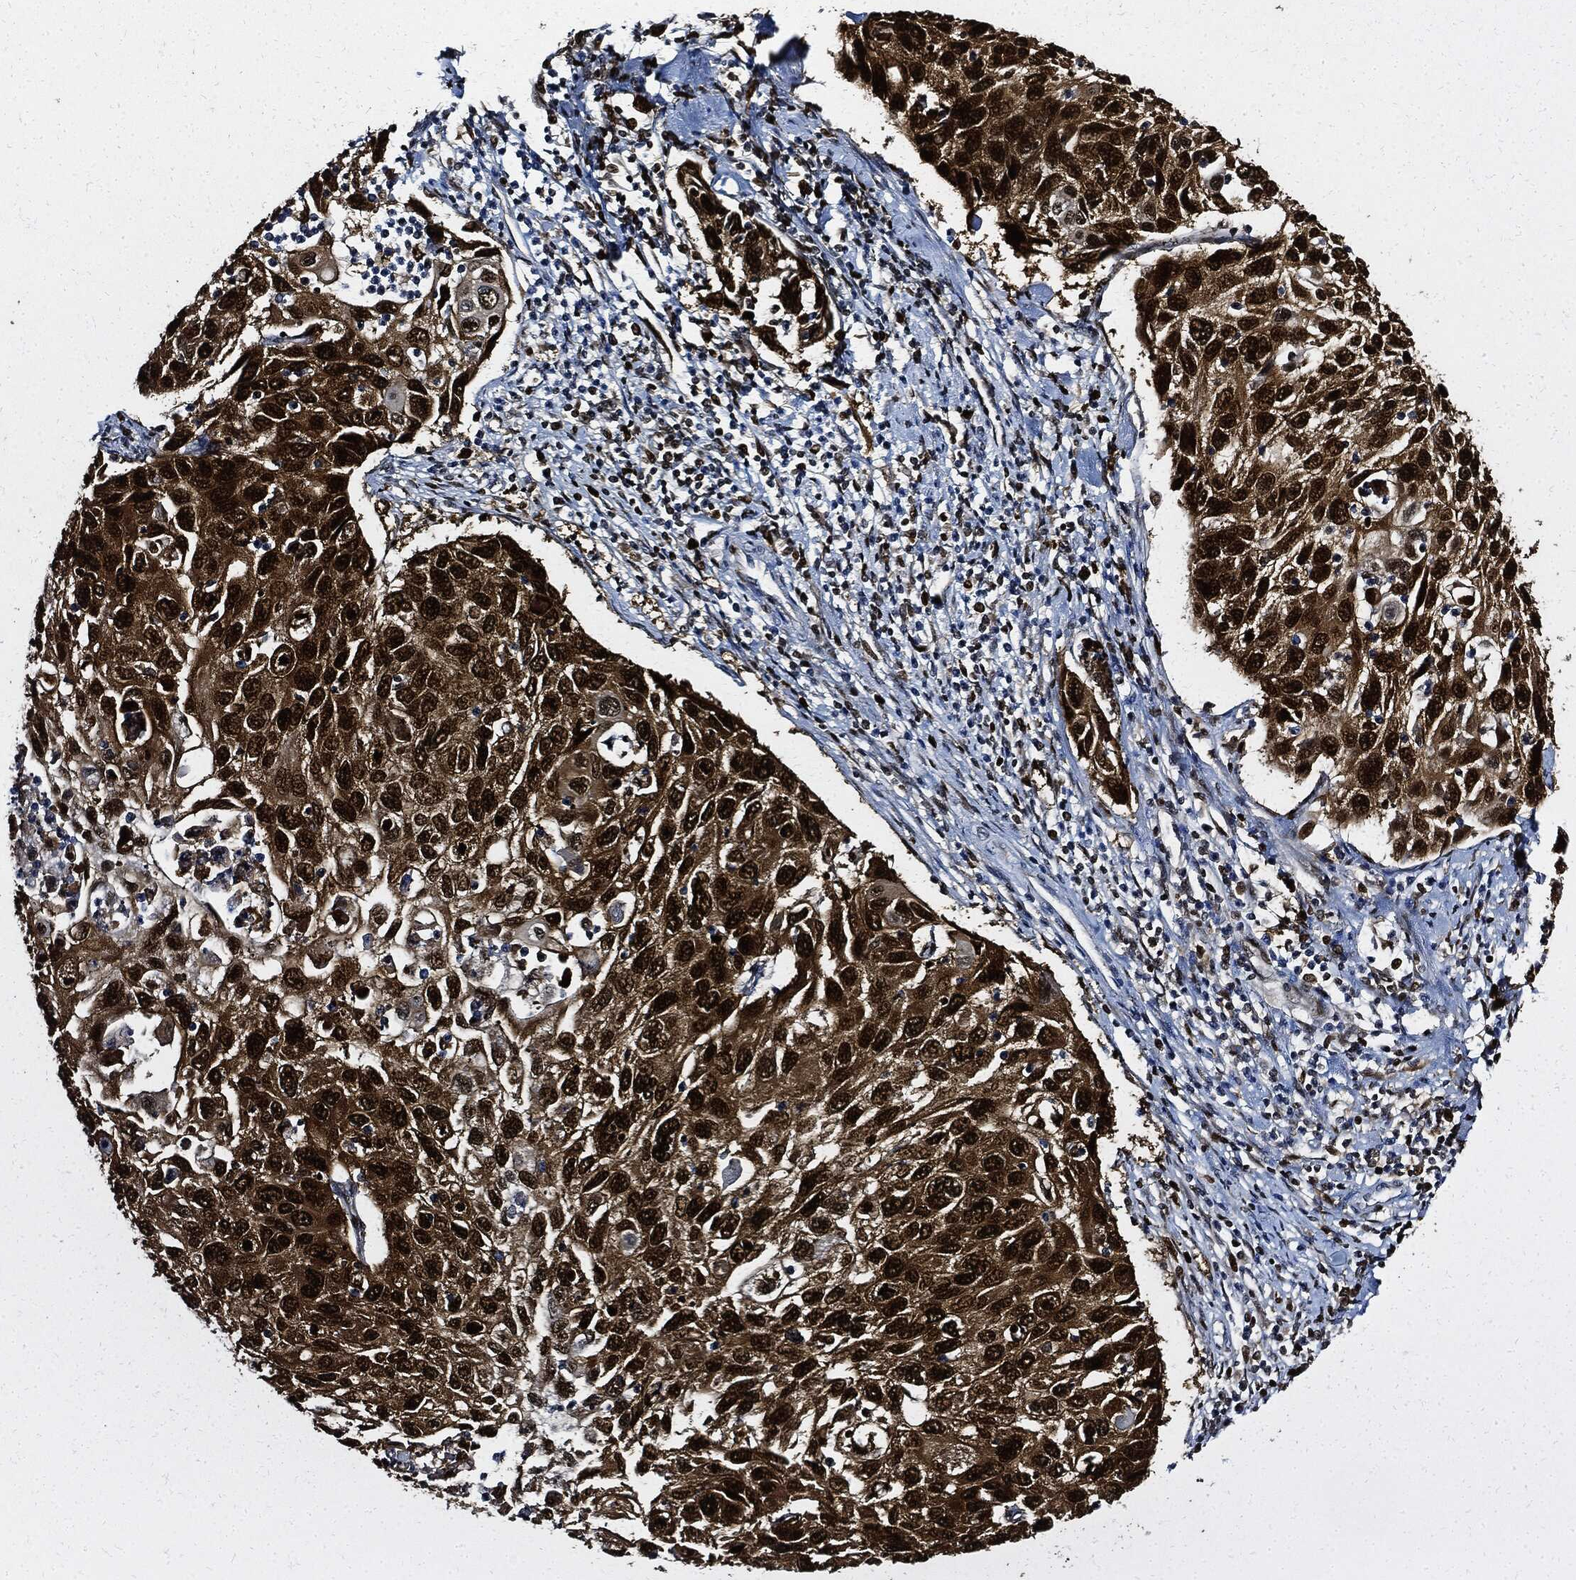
{"staining": {"intensity": "strong", "quantity": ">75%", "location": "cytoplasmic/membranous,nuclear"}, "tissue": "cervical cancer", "cell_type": "Tumor cells", "image_type": "cancer", "snomed": [{"axis": "morphology", "description": "Squamous cell carcinoma, NOS"}, {"axis": "topography", "description": "Cervix"}], "caption": "Human cervical cancer (squamous cell carcinoma) stained with a brown dye reveals strong cytoplasmic/membranous and nuclear positive expression in about >75% of tumor cells.", "gene": "PCNA", "patient": {"sex": "female", "age": 70}}